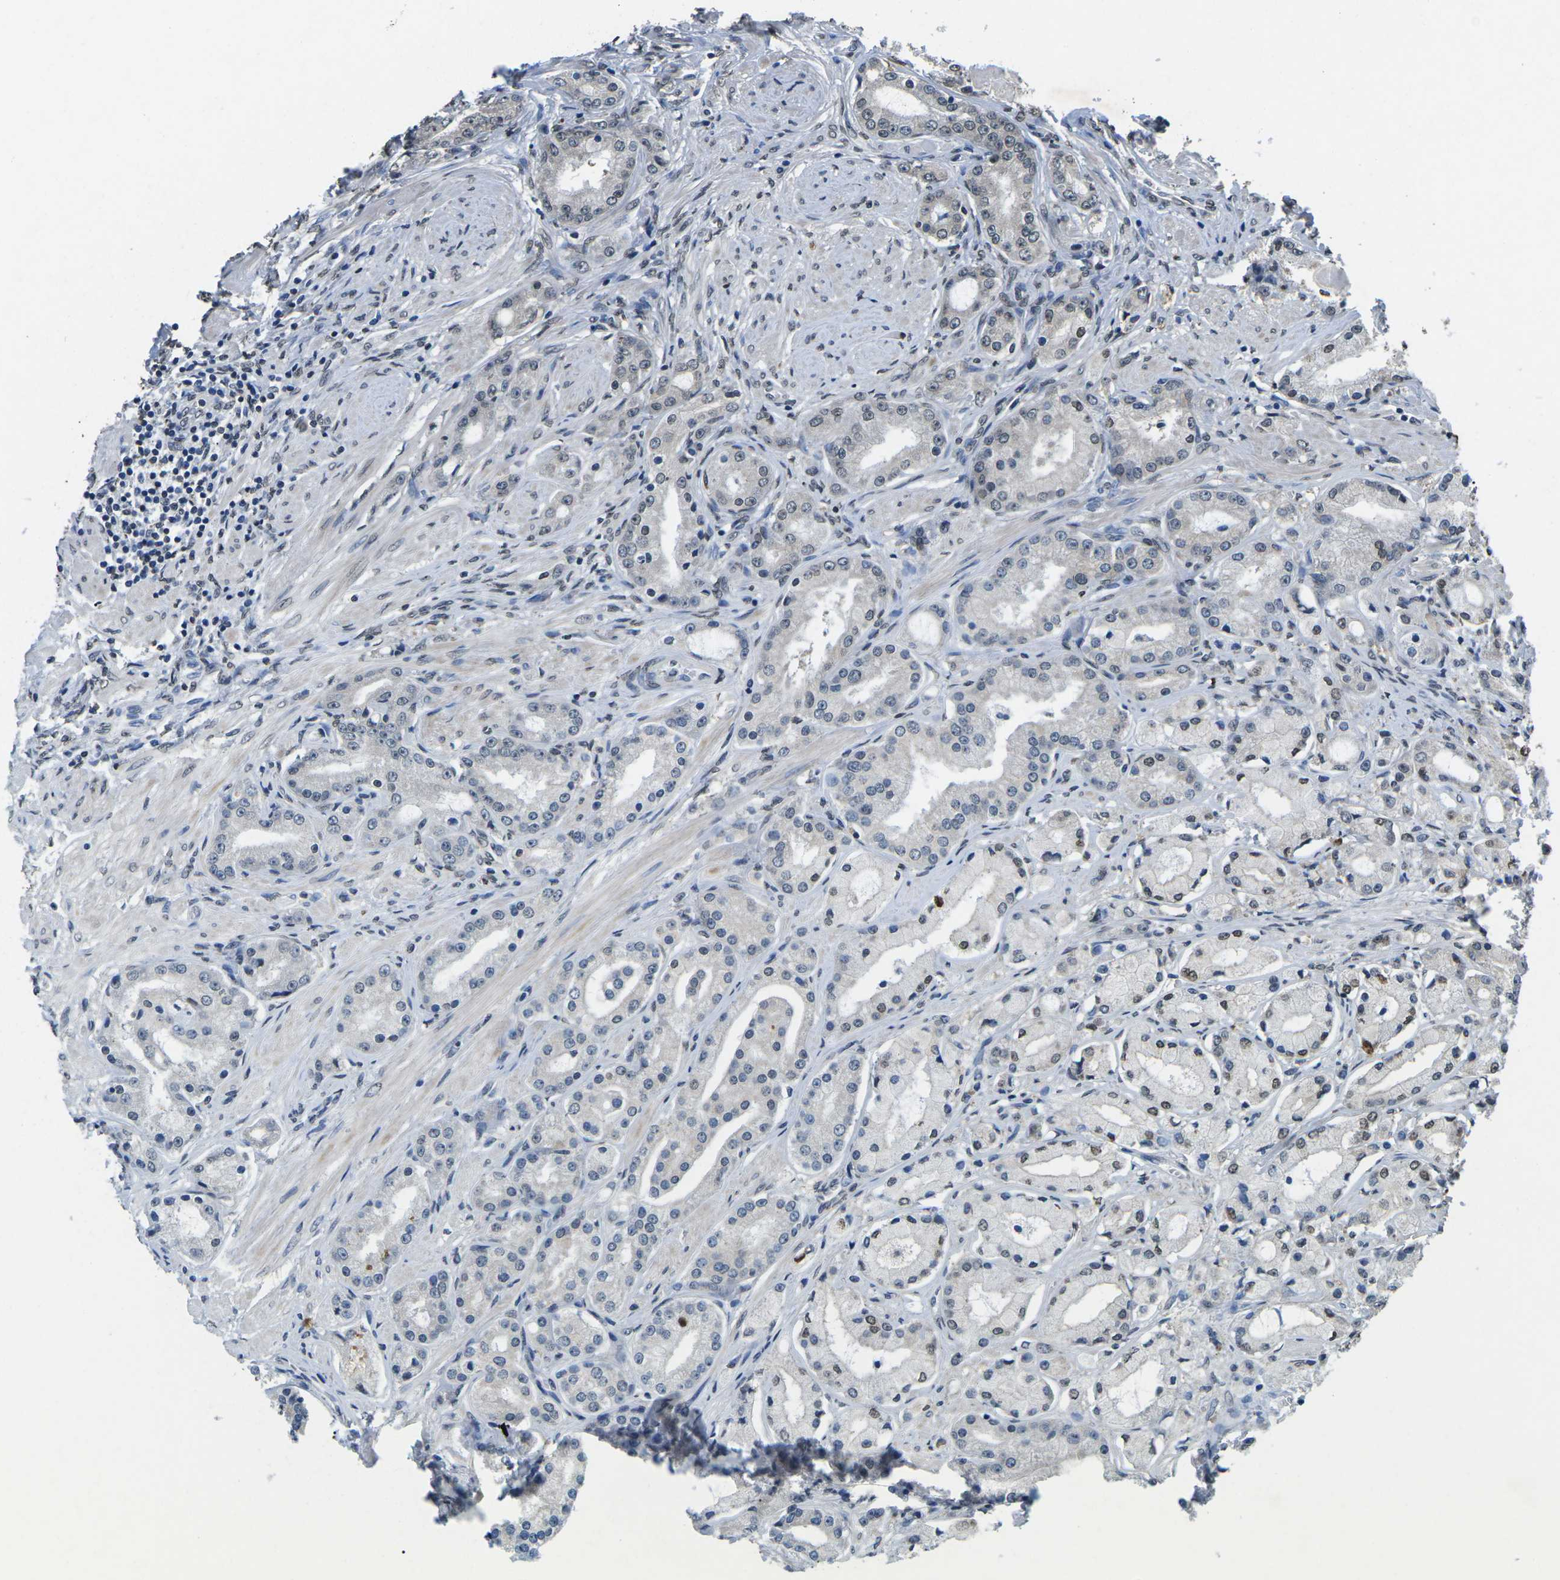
{"staining": {"intensity": "negative", "quantity": "none", "location": "none"}, "tissue": "prostate cancer", "cell_type": "Tumor cells", "image_type": "cancer", "snomed": [{"axis": "morphology", "description": "Adenocarcinoma, Low grade"}, {"axis": "topography", "description": "Prostate"}], "caption": "Immunohistochemical staining of prostate adenocarcinoma (low-grade) exhibits no significant positivity in tumor cells. (Brightfield microscopy of DAB IHC at high magnification).", "gene": "SCNN1B", "patient": {"sex": "male", "age": 63}}